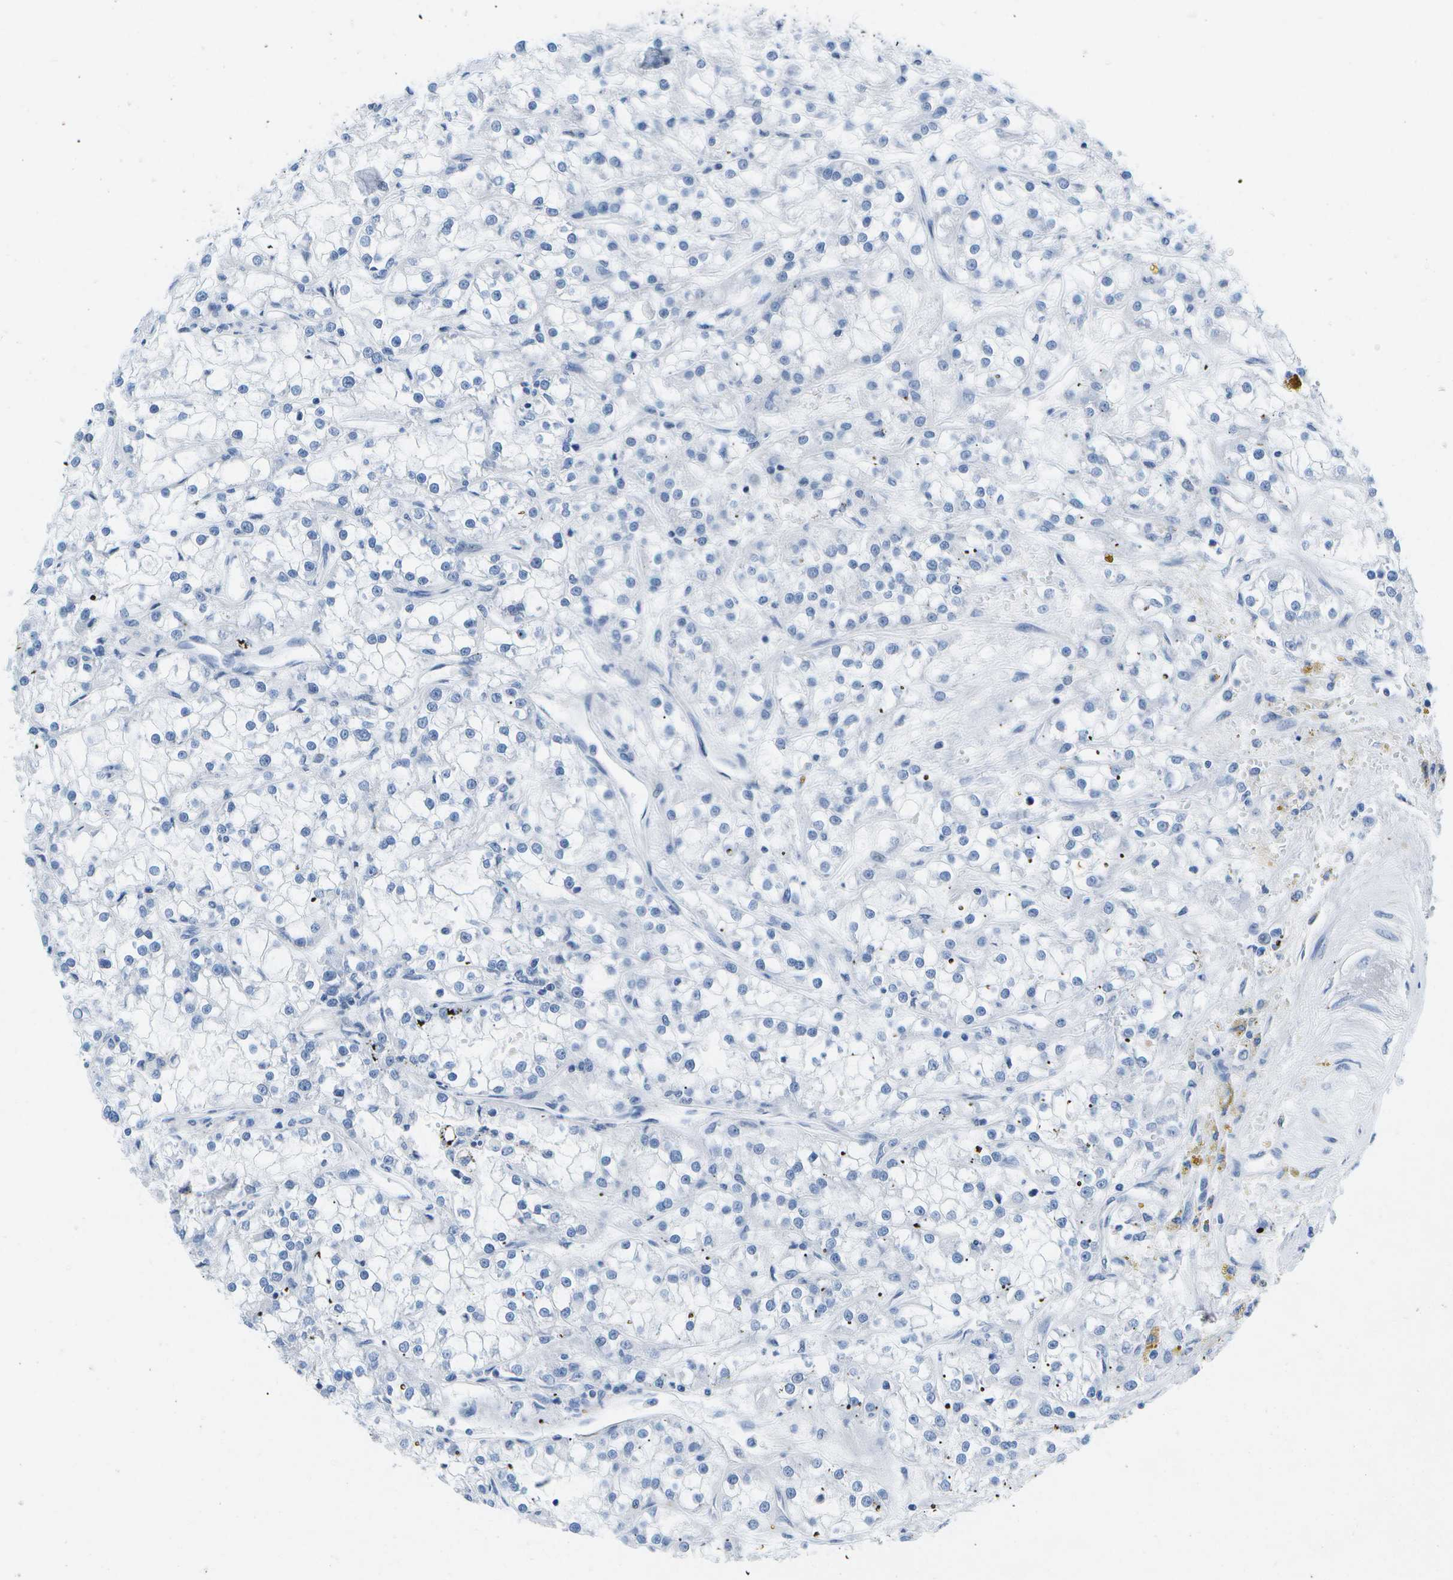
{"staining": {"intensity": "negative", "quantity": "none", "location": "none"}, "tissue": "renal cancer", "cell_type": "Tumor cells", "image_type": "cancer", "snomed": [{"axis": "morphology", "description": "Adenocarcinoma, NOS"}, {"axis": "topography", "description": "Kidney"}], "caption": "Immunohistochemistry (IHC) histopathology image of human adenocarcinoma (renal) stained for a protein (brown), which displays no staining in tumor cells.", "gene": "ADGRG6", "patient": {"sex": "female", "age": 52}}